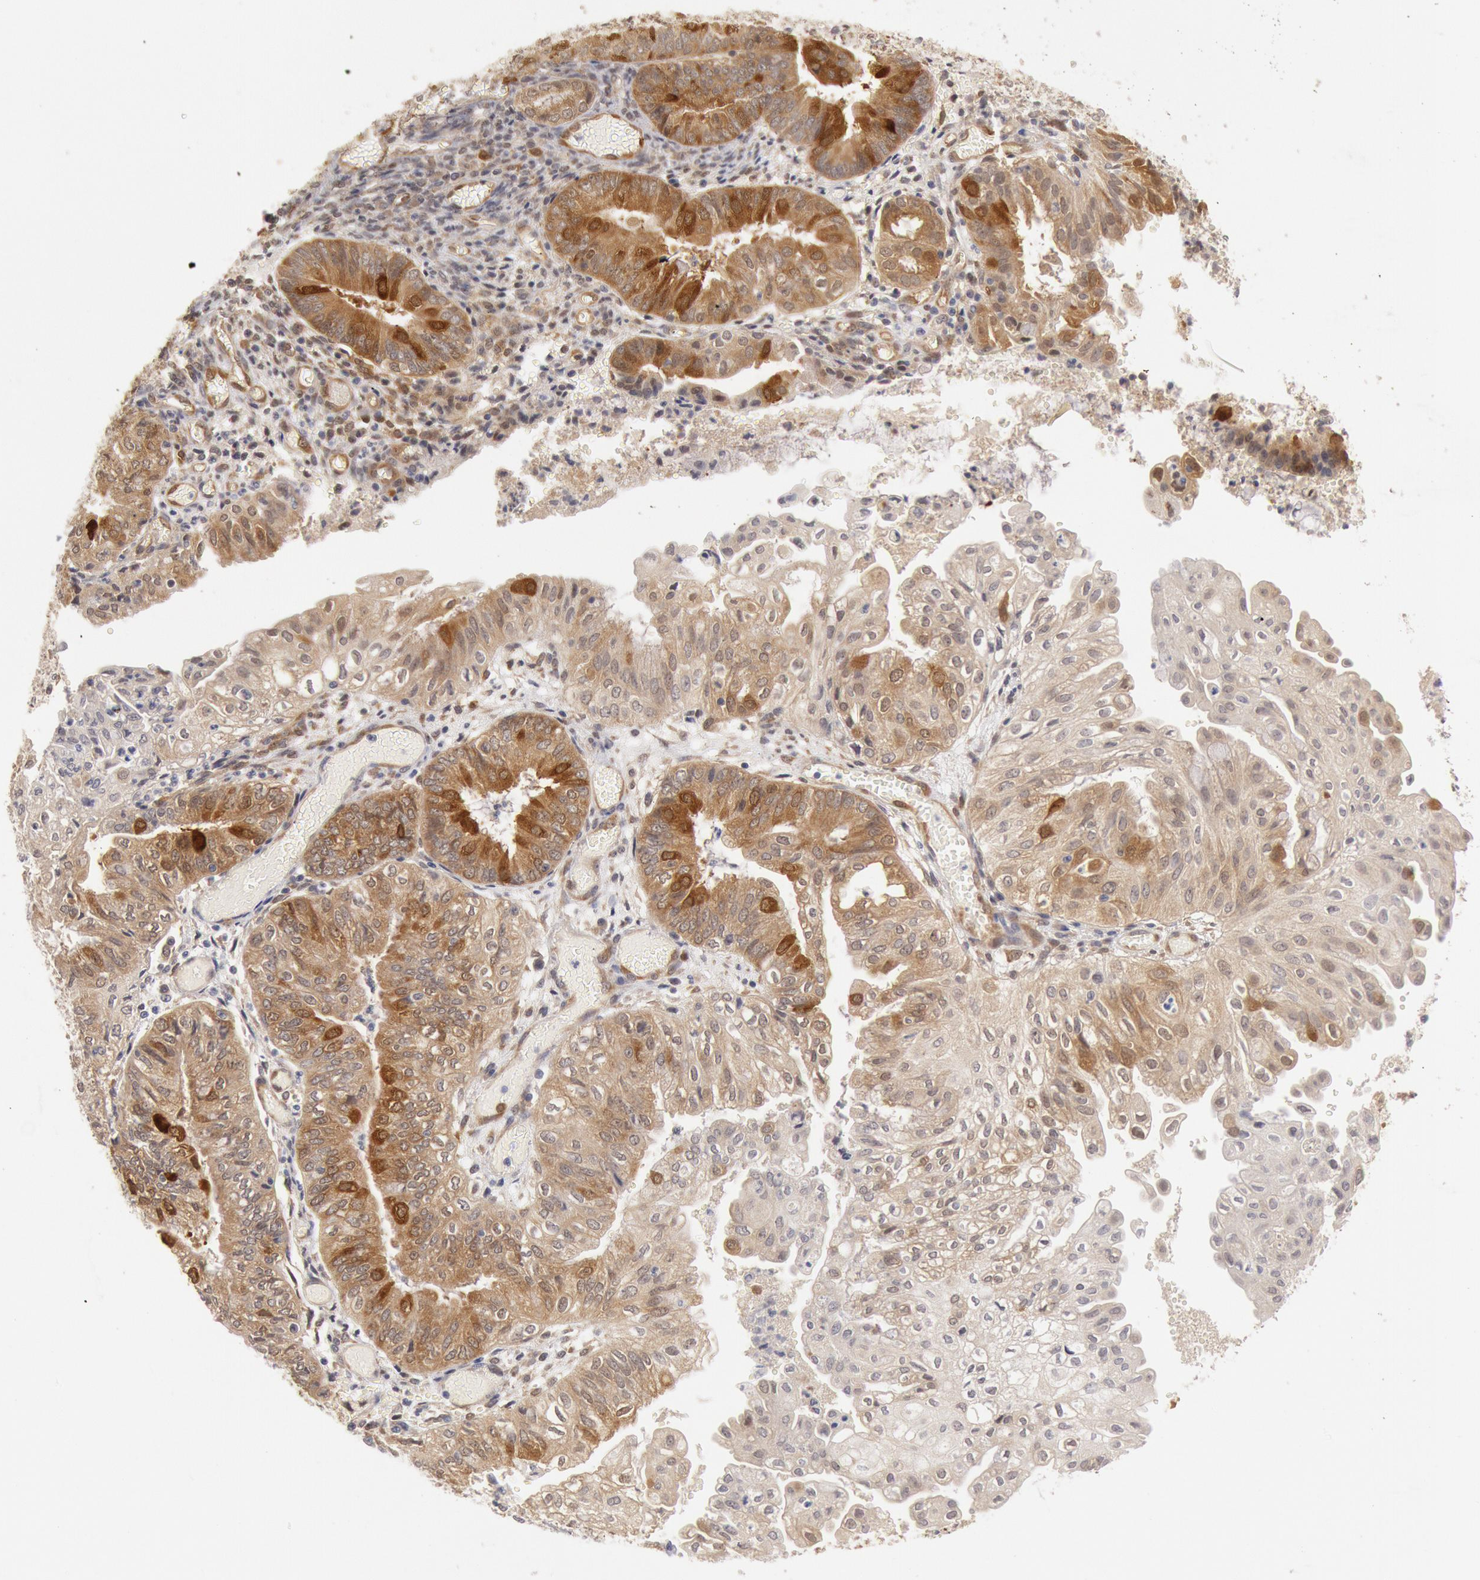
{"staining": {"intensity": "moderate", "quantity": "<25%", "location": "cytoplasmic/membranous"}, "tissue": "endometrial cancer", "cell_type": "Tumor cells", "image_type": "cancer", "snomed": [{"axis": "morphology", "description": "Adenocarcinoma, NOS"}, {"axis": "topography", "description": "Endometrium"}], "caption": "The micrograph demonstrates staining of endometrial cancer (adenocarcinoma), revealing moderate cytoplasmic/membranous protein expression (brown color) within tumor cells. The staining was performed using DAB (3,3'-diaminobenzidine) to visualize the protein expression in brown, while the nuclei were stained in blue with hematoxylin (Magnification: 20x).", "gene": "DNAJA1", "patient": {"sex": "female", "age": 55}}